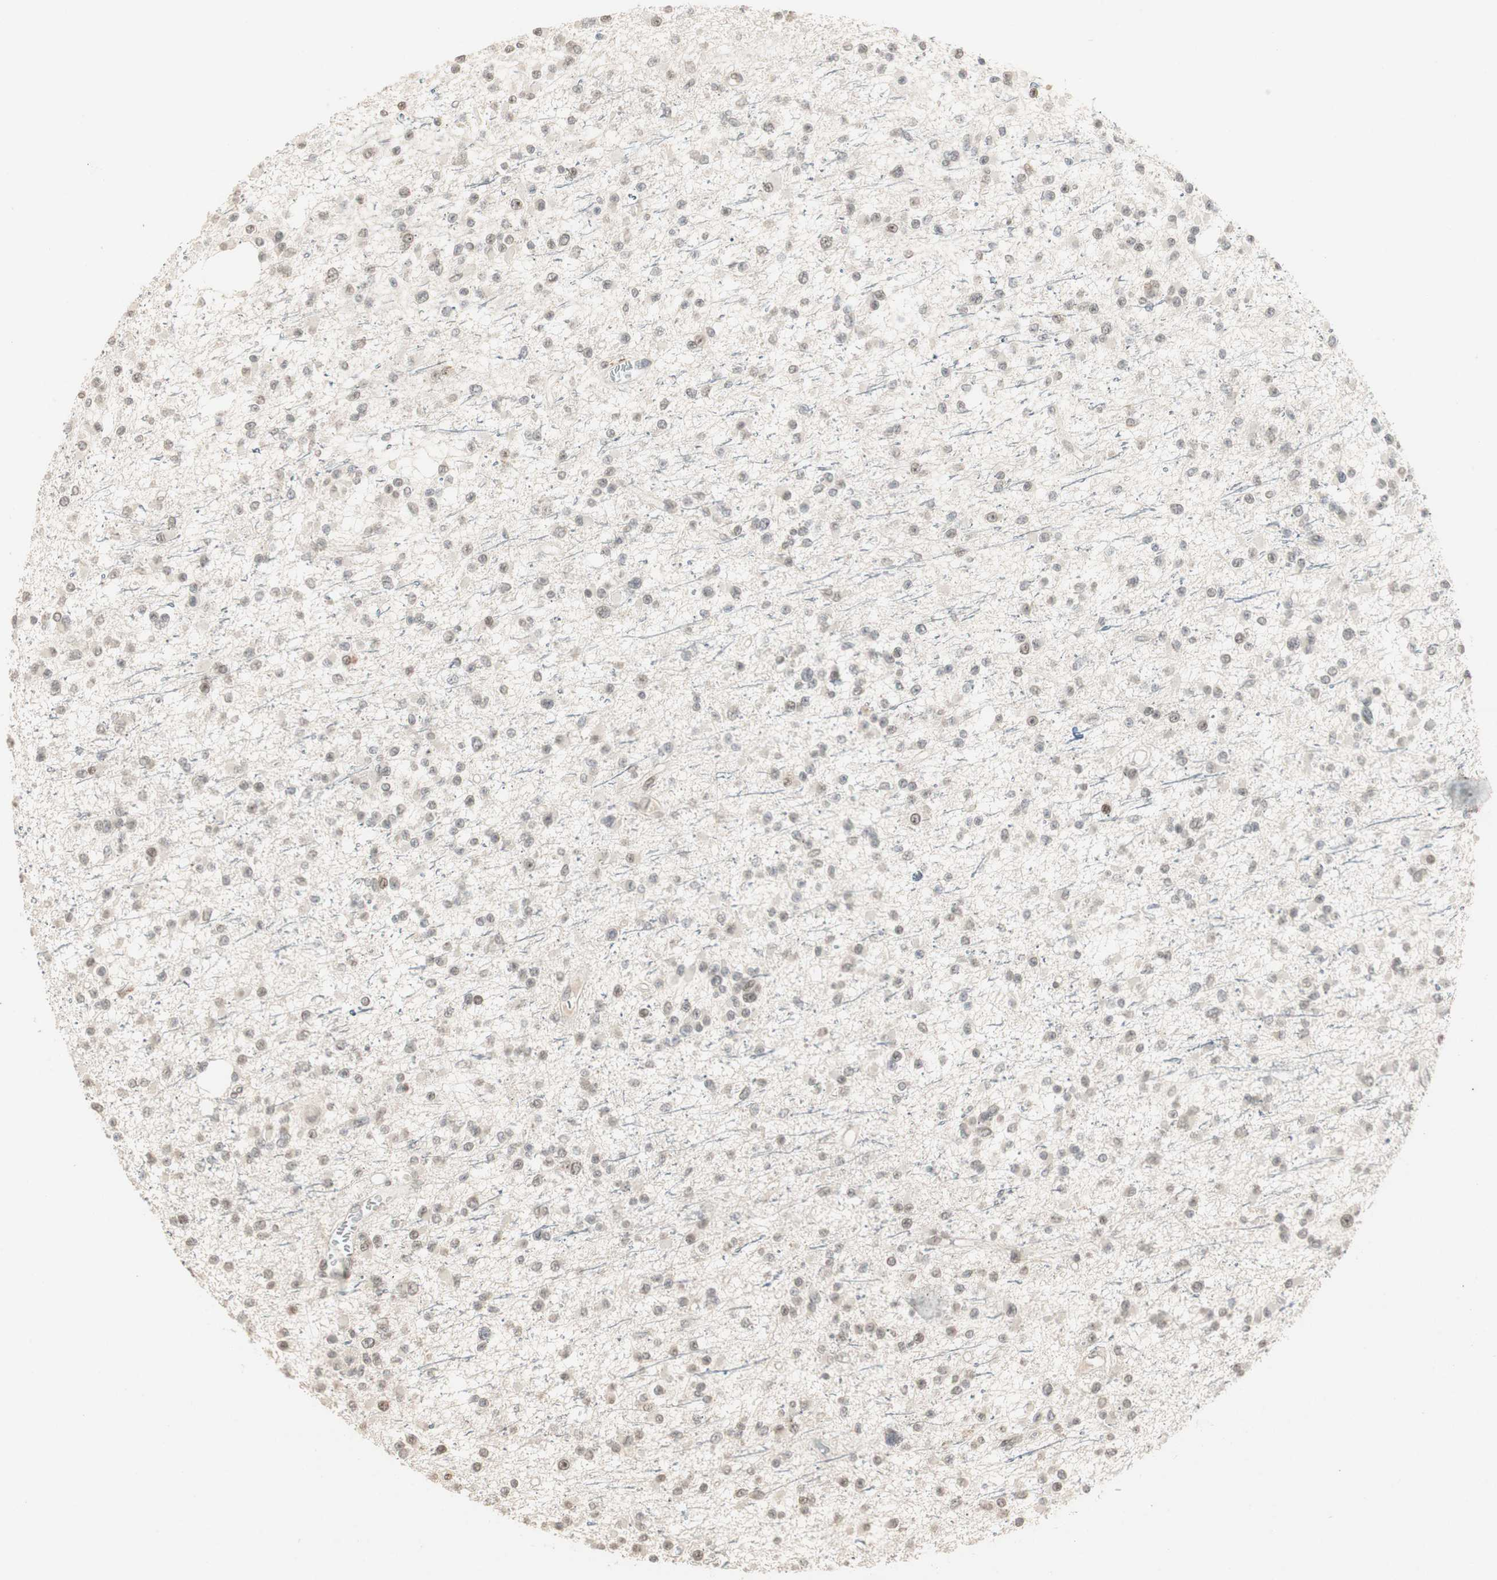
{"staining": {"intensity": "weak", "quantity": "<25%", "location": "nuclear"}, "tissue": "glioma", "cell_type": "Tumor cells", "image_type": "cancer", "snomed": [{"axis": "morphology", "description": "Glioma, malignant, Low grade"}, {"axis": "topography", "description": "Brain"}], "caption": "This is an immunohistochemistry micrograph of human malignant glioma (low-grade). There is no staining in tumor cells.", "gene": "ETV4", "patient": {"sex": "female", "age": 22}}